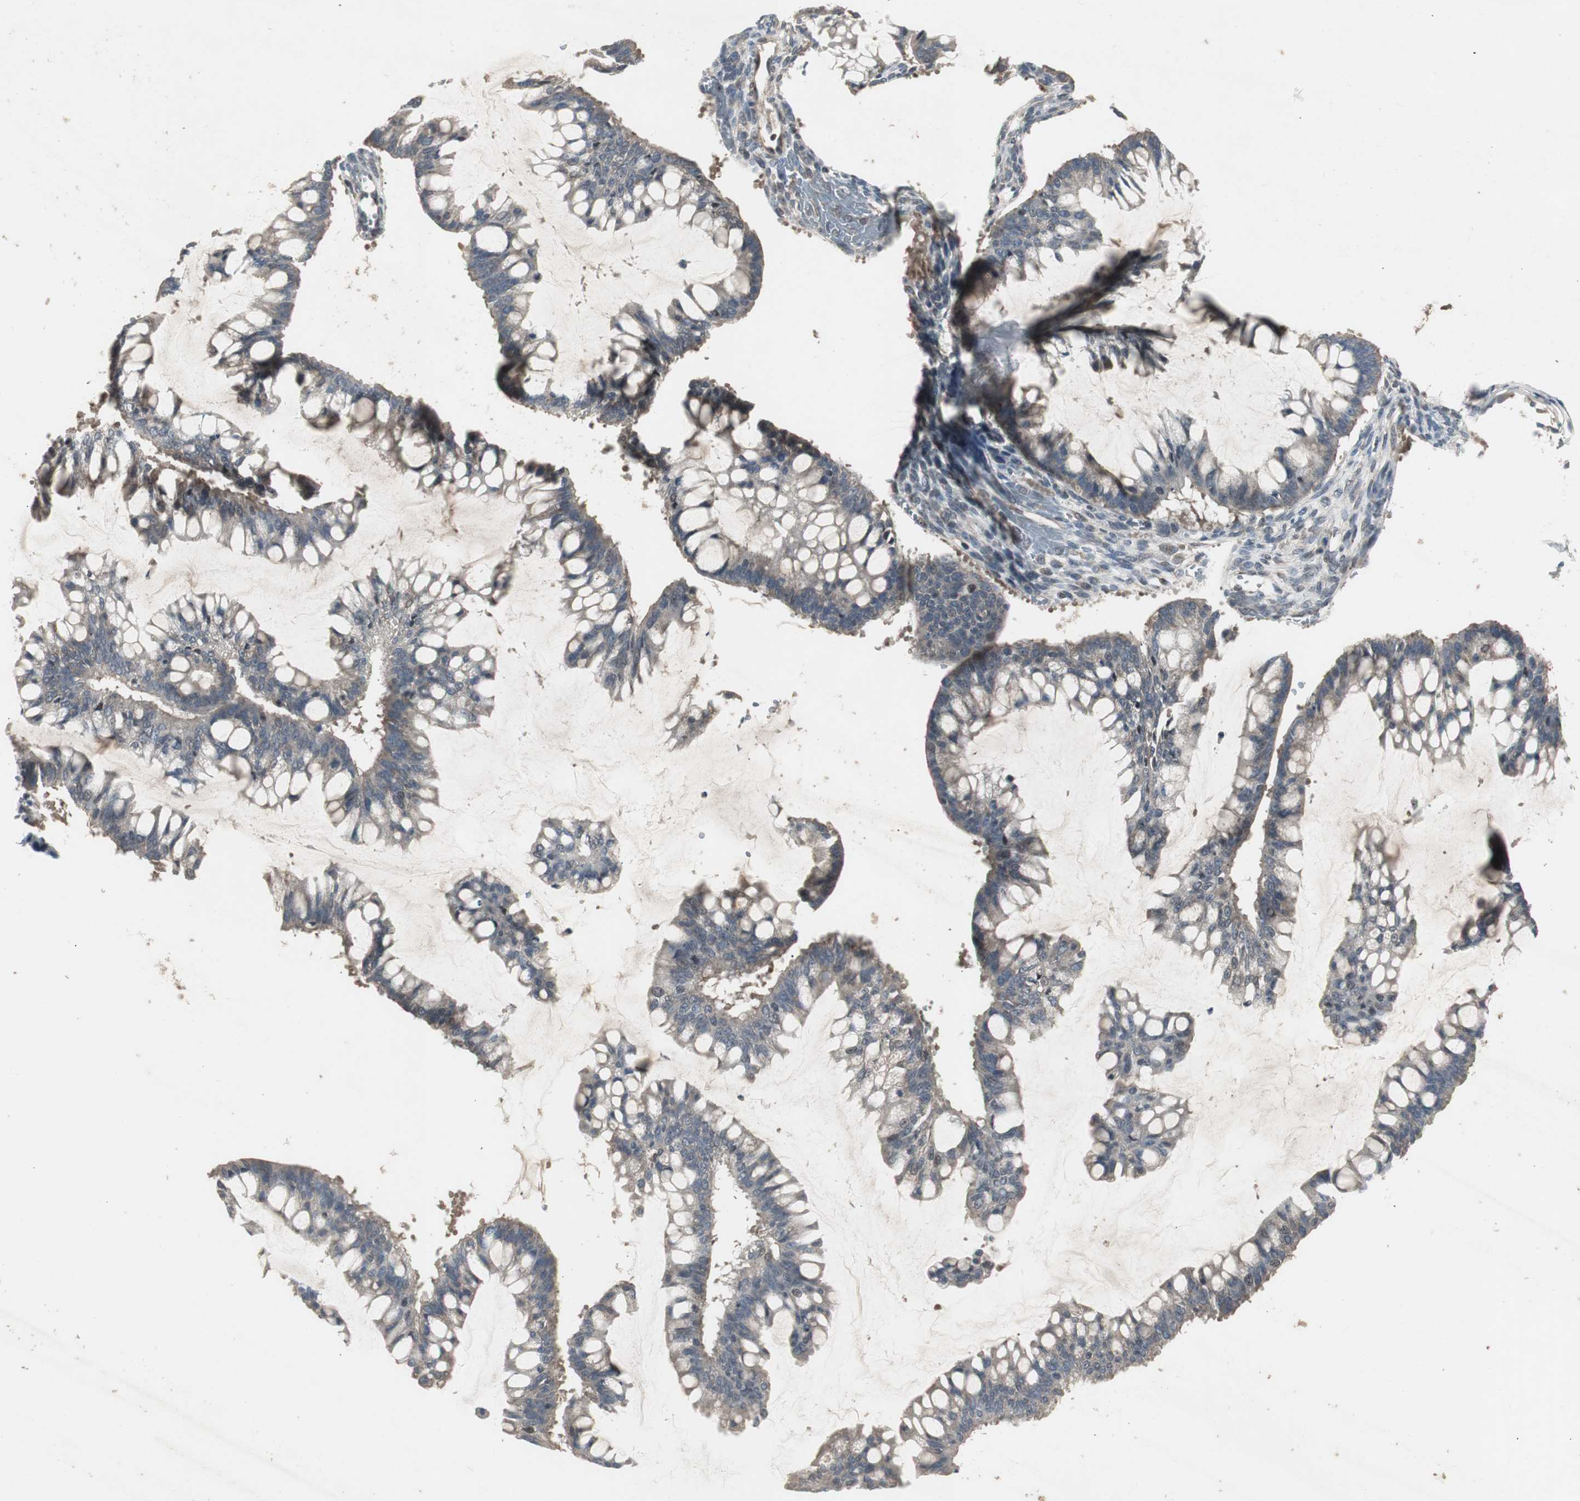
{"staining": {"intensity": "weak", "quantity": ">75%", "location": "cytoplasmic/membranous"}, "tissue": "ovarian cancer", "cell_type": "Tumor cells", "image_type": "cancer", "snomed": [{"axis": "morphology", "description": "Cystadenocarcinoma, mucinous, NOS"}, {"axis": "topography", "description": "Ovary"}], "caption": "IHC staining of mucinous cystadenocarcinoma (ovarian), which displays low levels of weak cytoplasmic/membranous staining in approximately >75% of tumor cells indicating weak cytoplasmic/membranous protein expression. The staining was performed using DAB (3,3'-diaminobenzidine) (brown) for protein detection and nuclei were counterstained in hematoxylin (blue).", "gene": "ZMPSTE24", "patient": {"sex": "female", "age": 73}}